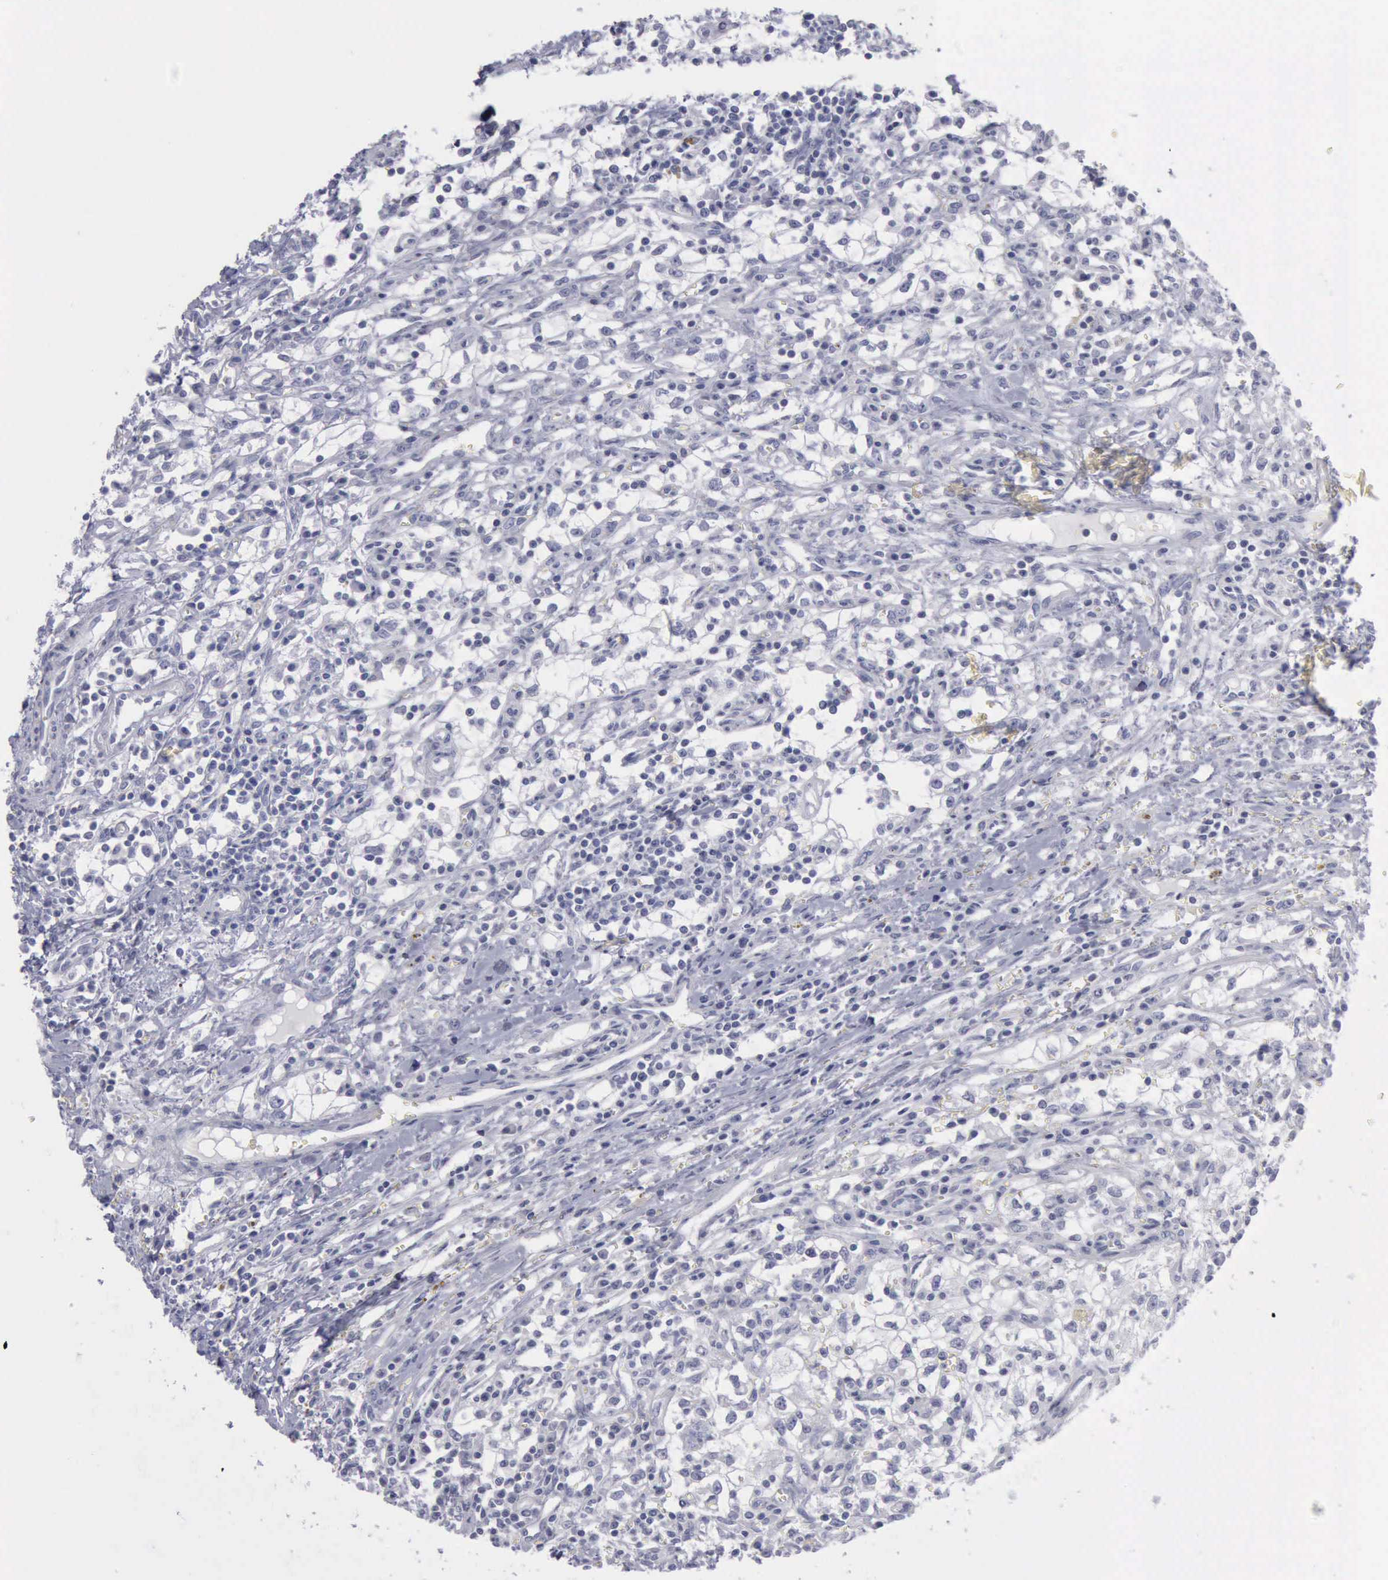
{"staining": {"intensity": "negative", "quantity": "none", "location": "none"}, "tissue": "renal cancer", "cell_type": "Tumor cells", "image_type": "cancer", "snomed": [{"axis": "morphology", "description": "Adenocarcinoma, NOS"}, {"axis": "topography", "description": "Kidney"}], "caption": "Immunohistochemical staining of human adenocarcinoma (renal) exhibits no significant expression in tumor cells. The staining is performed using DAB brown chromogen with nuclei counter-stained in using hematoxylin.", "gene": "KRT13", "patient": {"sex": "male", "age": 82}}